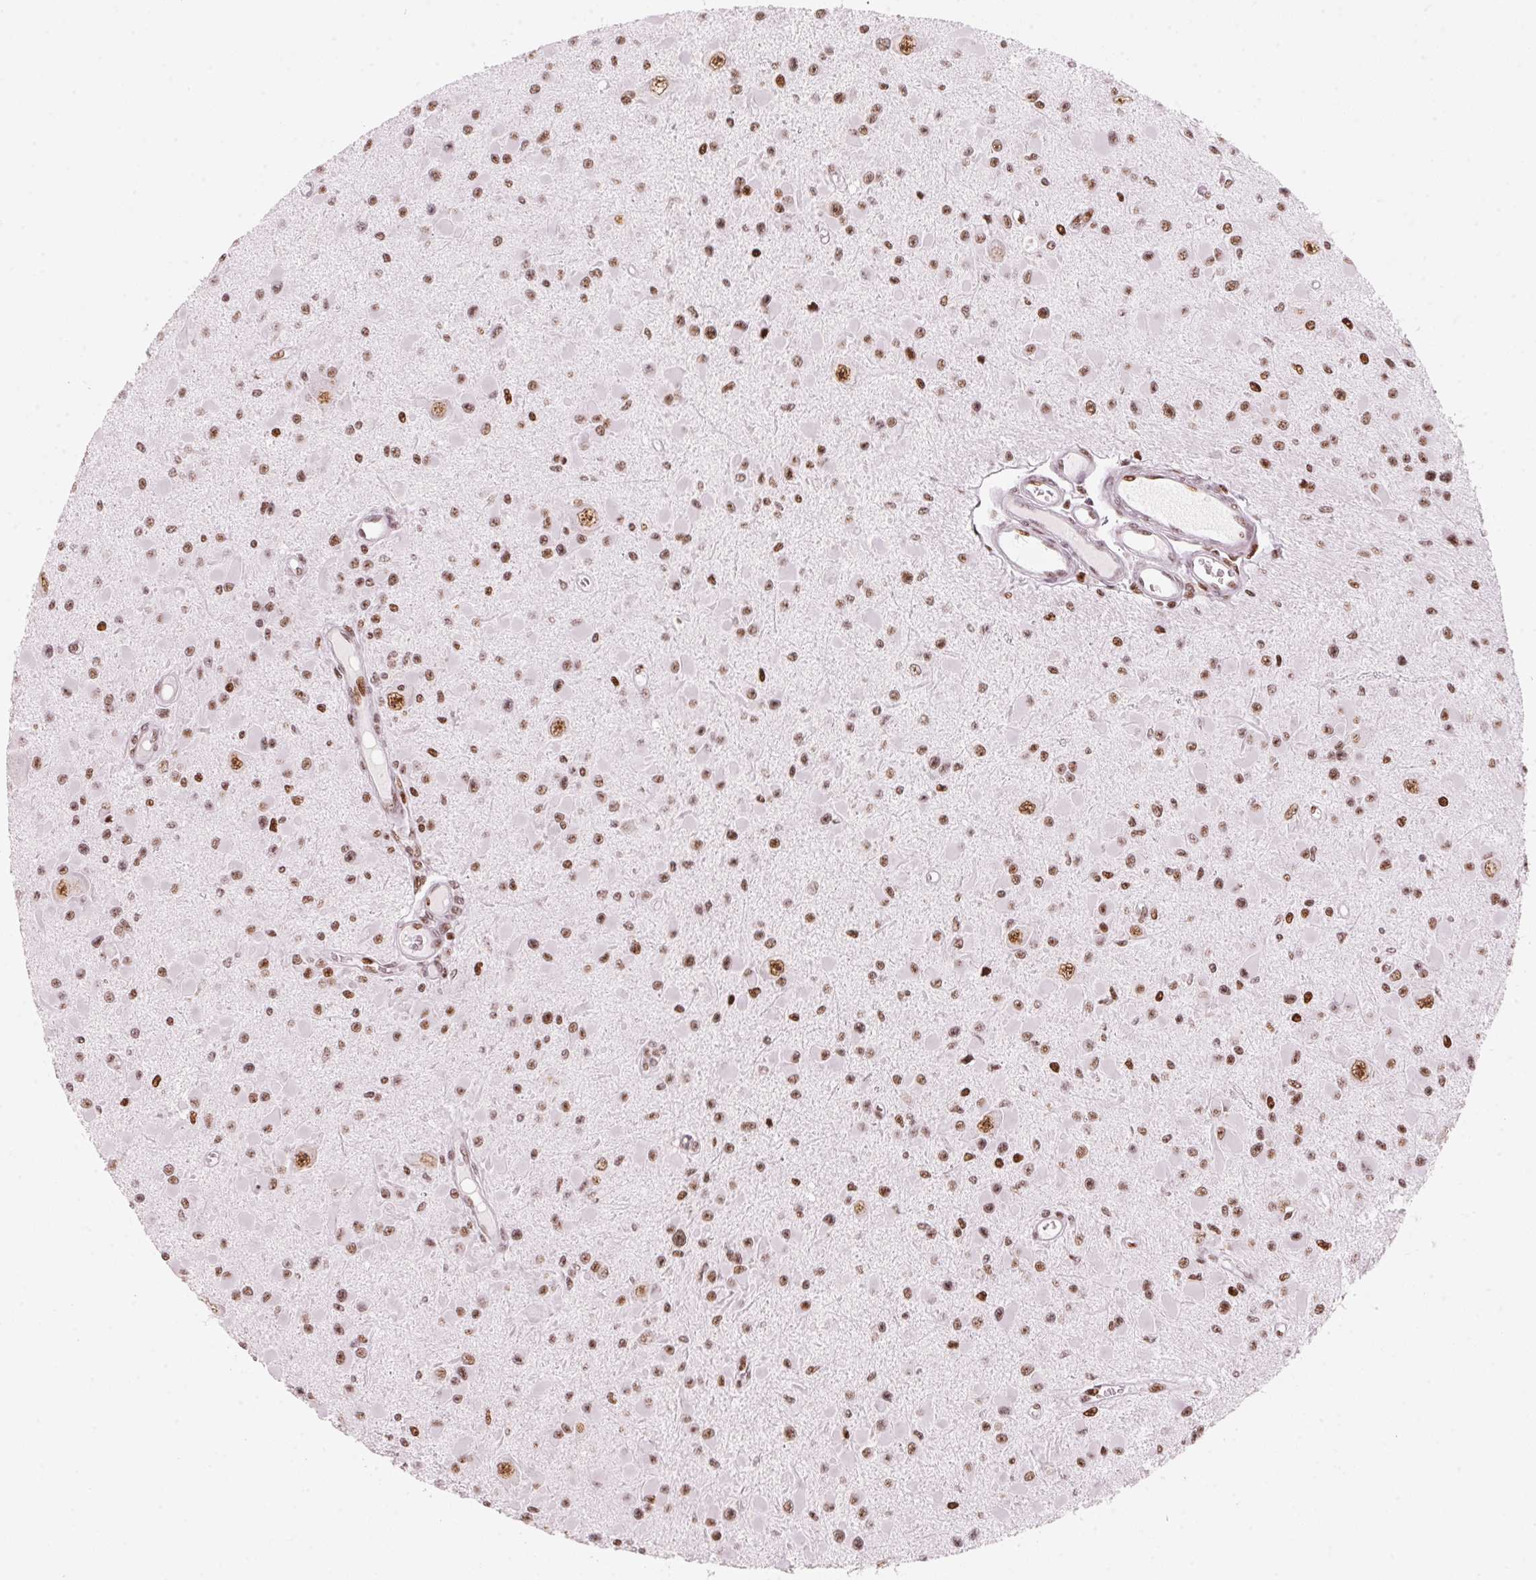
{"staining": {"intensity": "moderate", "quantity": ">75%", "location": "nuclear"}, "tissue": "glioma", "cell_type": "Tumor cells", "image_type": "cancer", "snomed": [{"axis": "morphology", "description": "Glioma, malignant, High grade"}, {"axis": "topography", "description": "Brain"}], "caption": "Brown immunohistochemical staining in malignant glioma (high-grade) reveals moderate nuclear expression in about >75% of tumor cells.", "gene": "NXF1", "patient": {"sex": "male", "age": 54}}